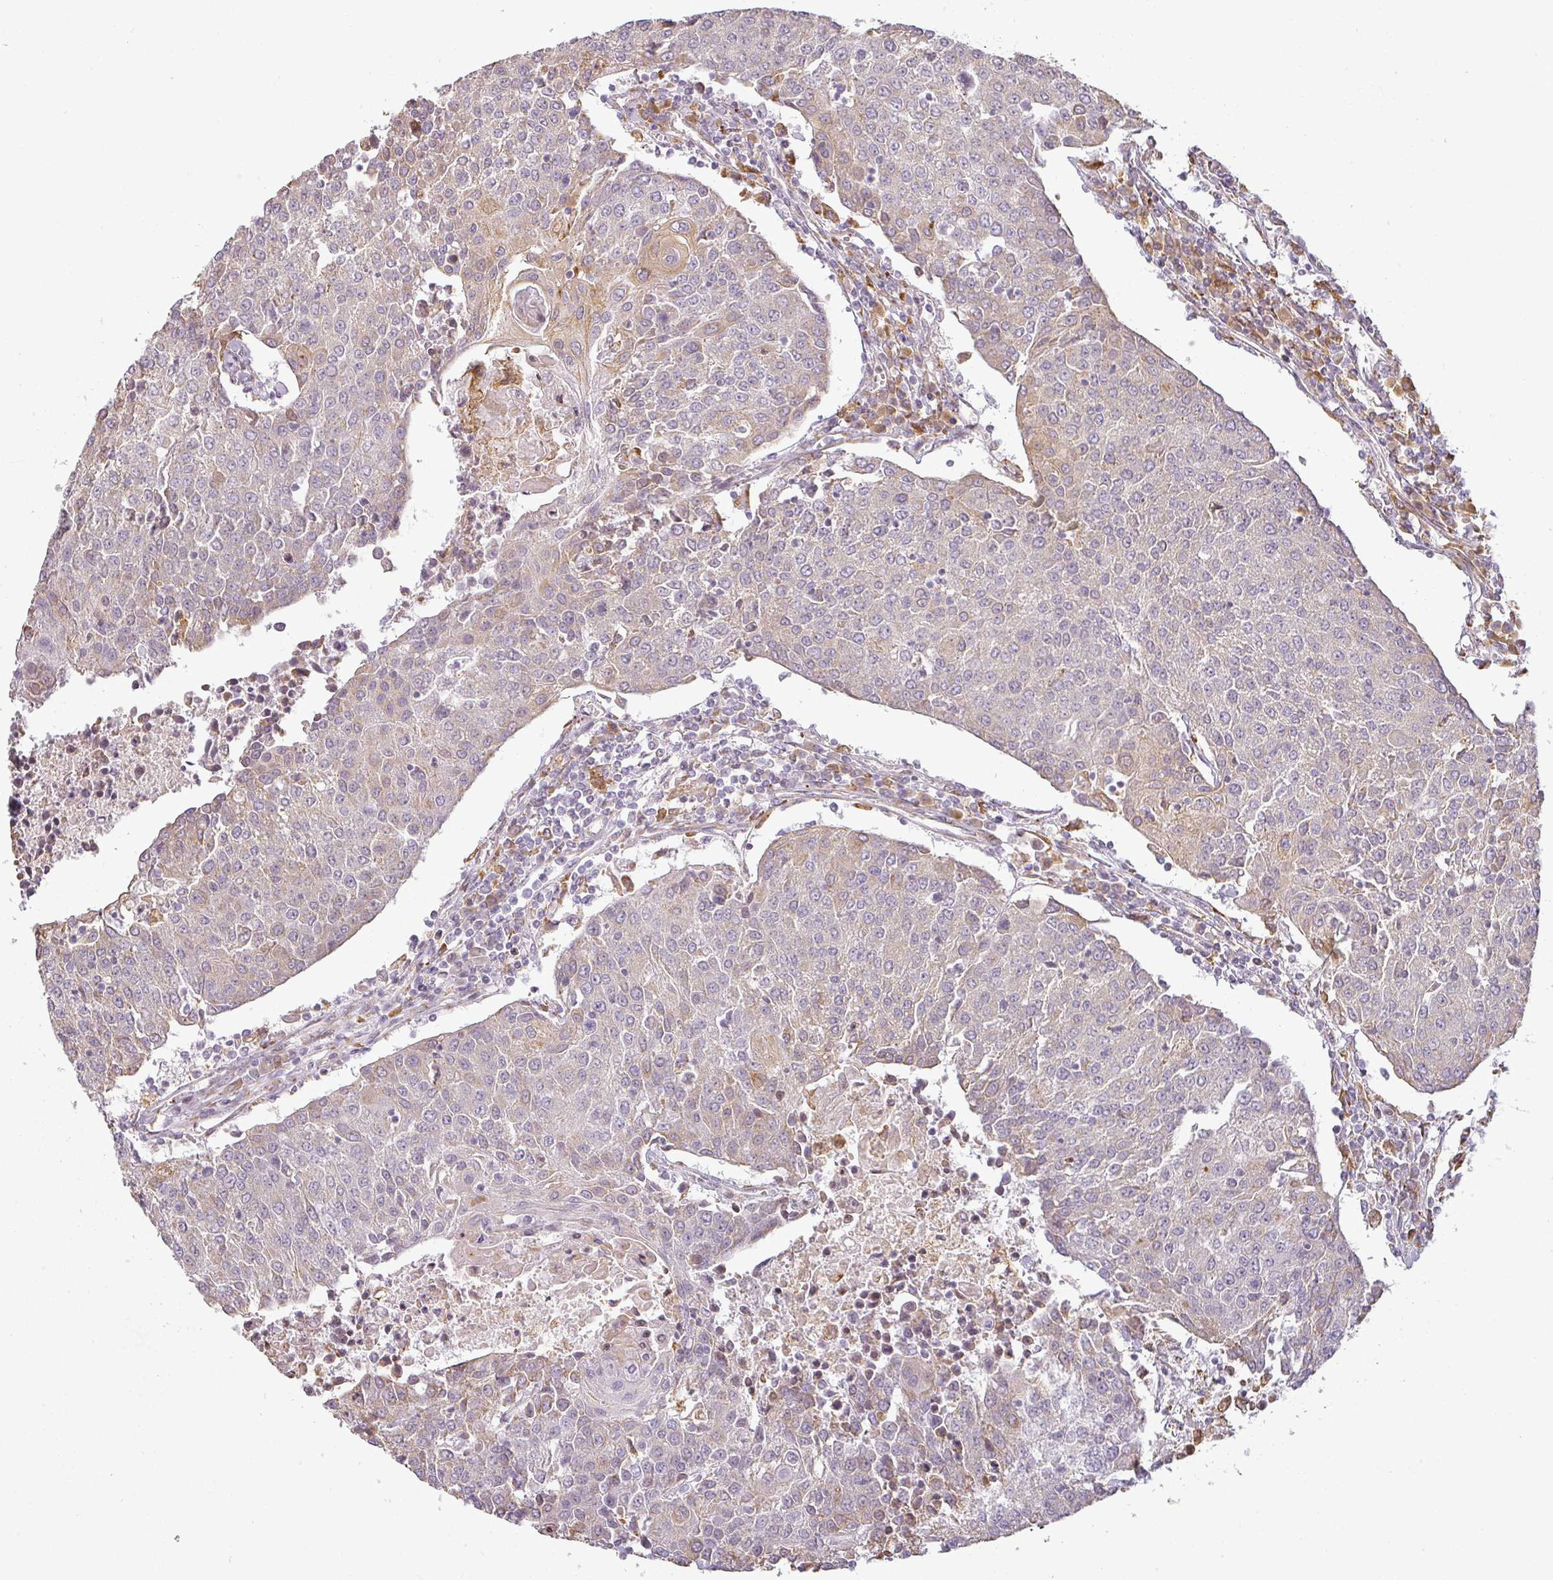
{"staining": {"intensity": "negative", "quantity": "none", "location": "none"}, "tissue": "urothelial cancer", "cell_type": "Tumor cells", "image_type": "cancer", "snomed": [{"axis": "morphology", "description": "Urothelial carcinoma, High grade"}, {"axis": "topography", "description": "Urinary bladder"}], "caption": "Urothelial carcinoma (high-grade) was stained to show a protein in brown. There is no significant expression in tumor cells.", "gene": "CCDC144A", "patient": {"sex": "female", "age": 85}}